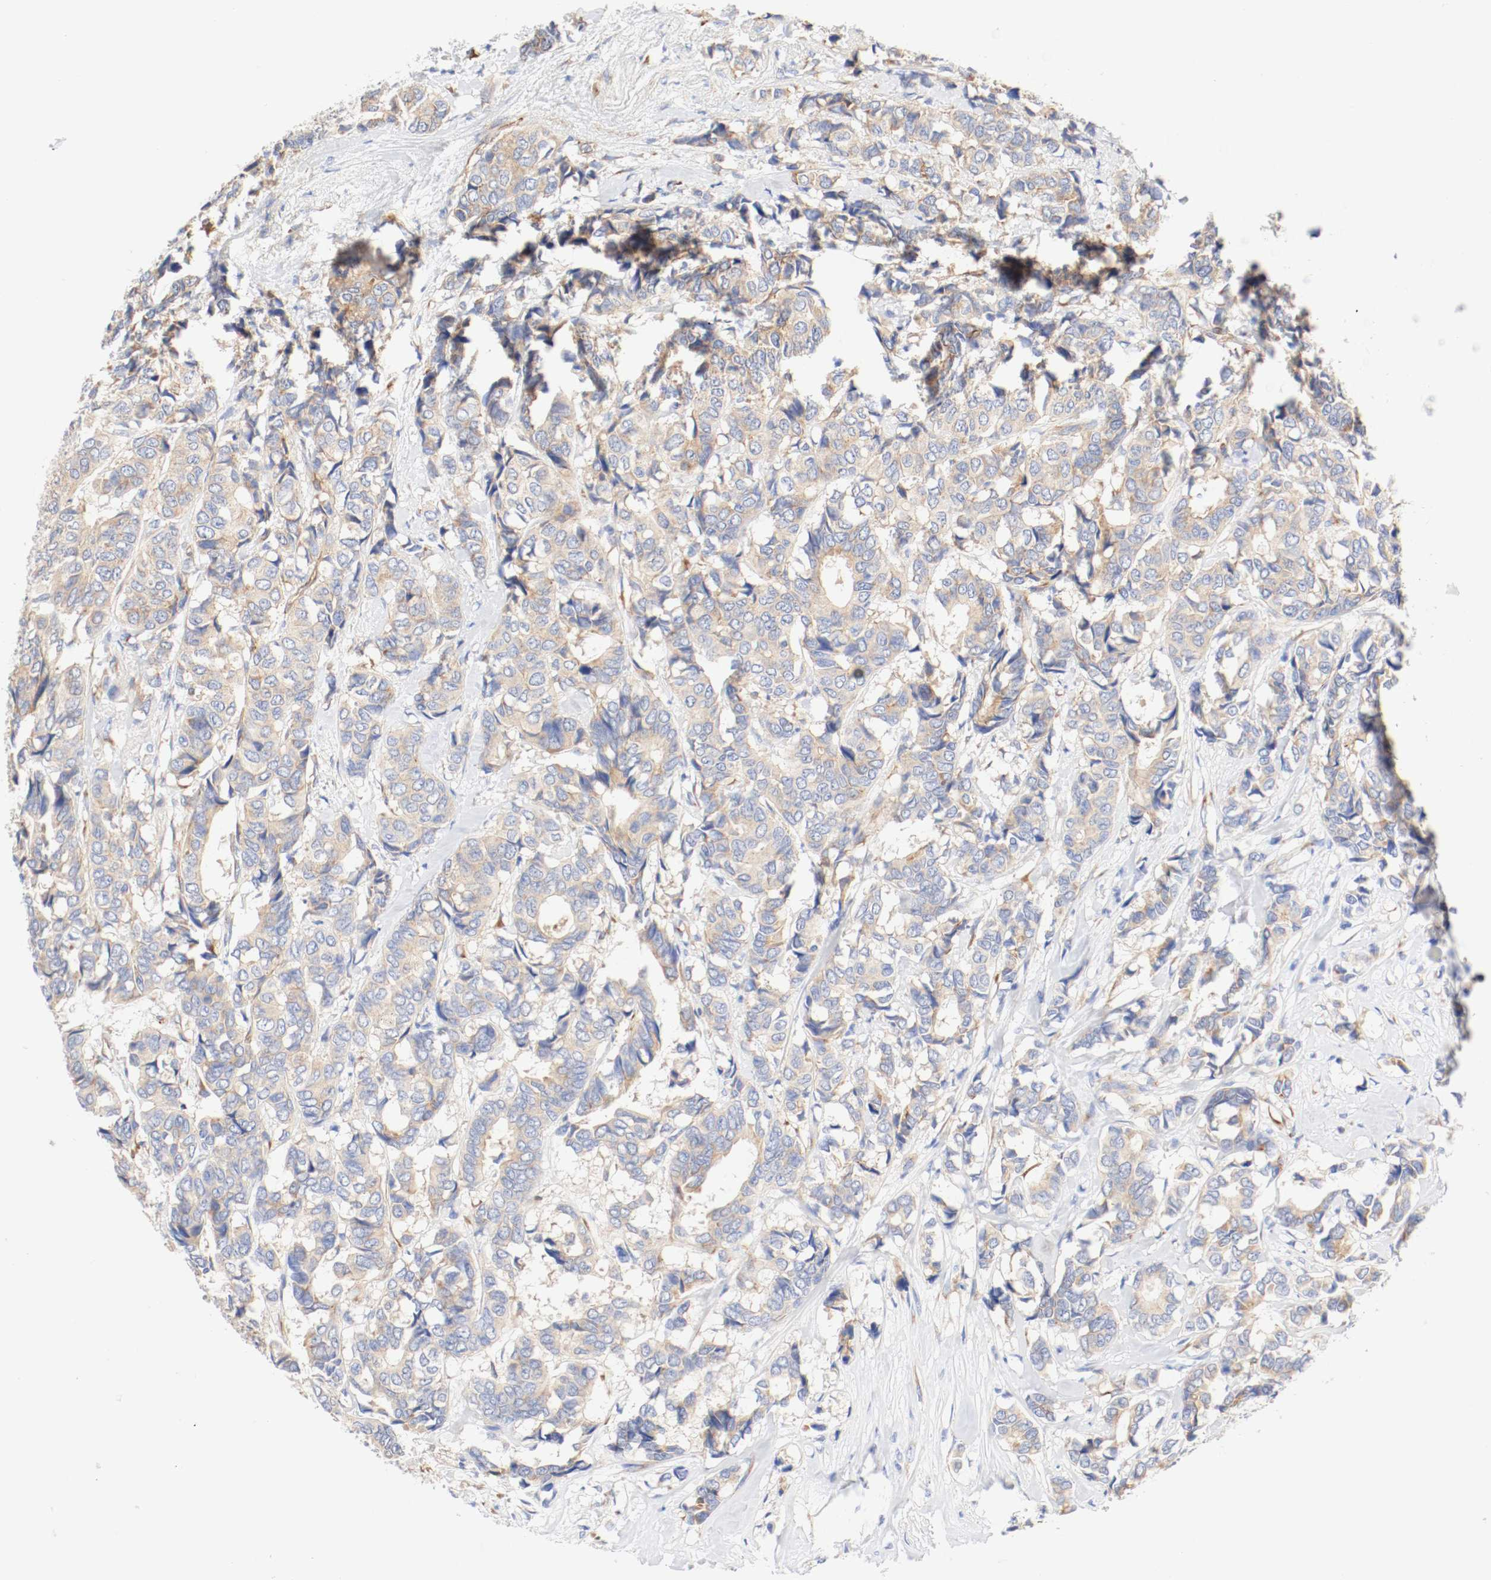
{"staining": {"intensity": "moderate", "quantity": ">75%", "location": "cytoplasmic/membranous"}, "tissue": "breast cancer", "cell_type": "Tumor cells", "image_type": "cancer", "snomed": [{"axis": "morphology", "description": "Duct carcinoma"}, {"axis": "topography", "description": "Breast"}], "caption": "The image demonstrates immunohistochemical staining of breast intraductal carcinoma. There is moderate cytoplasmic/membranous positivity is seen in approximately >75% of tumor cells.", "gene": "GIT1", "patient": {"sex": "female", "age": 87}}